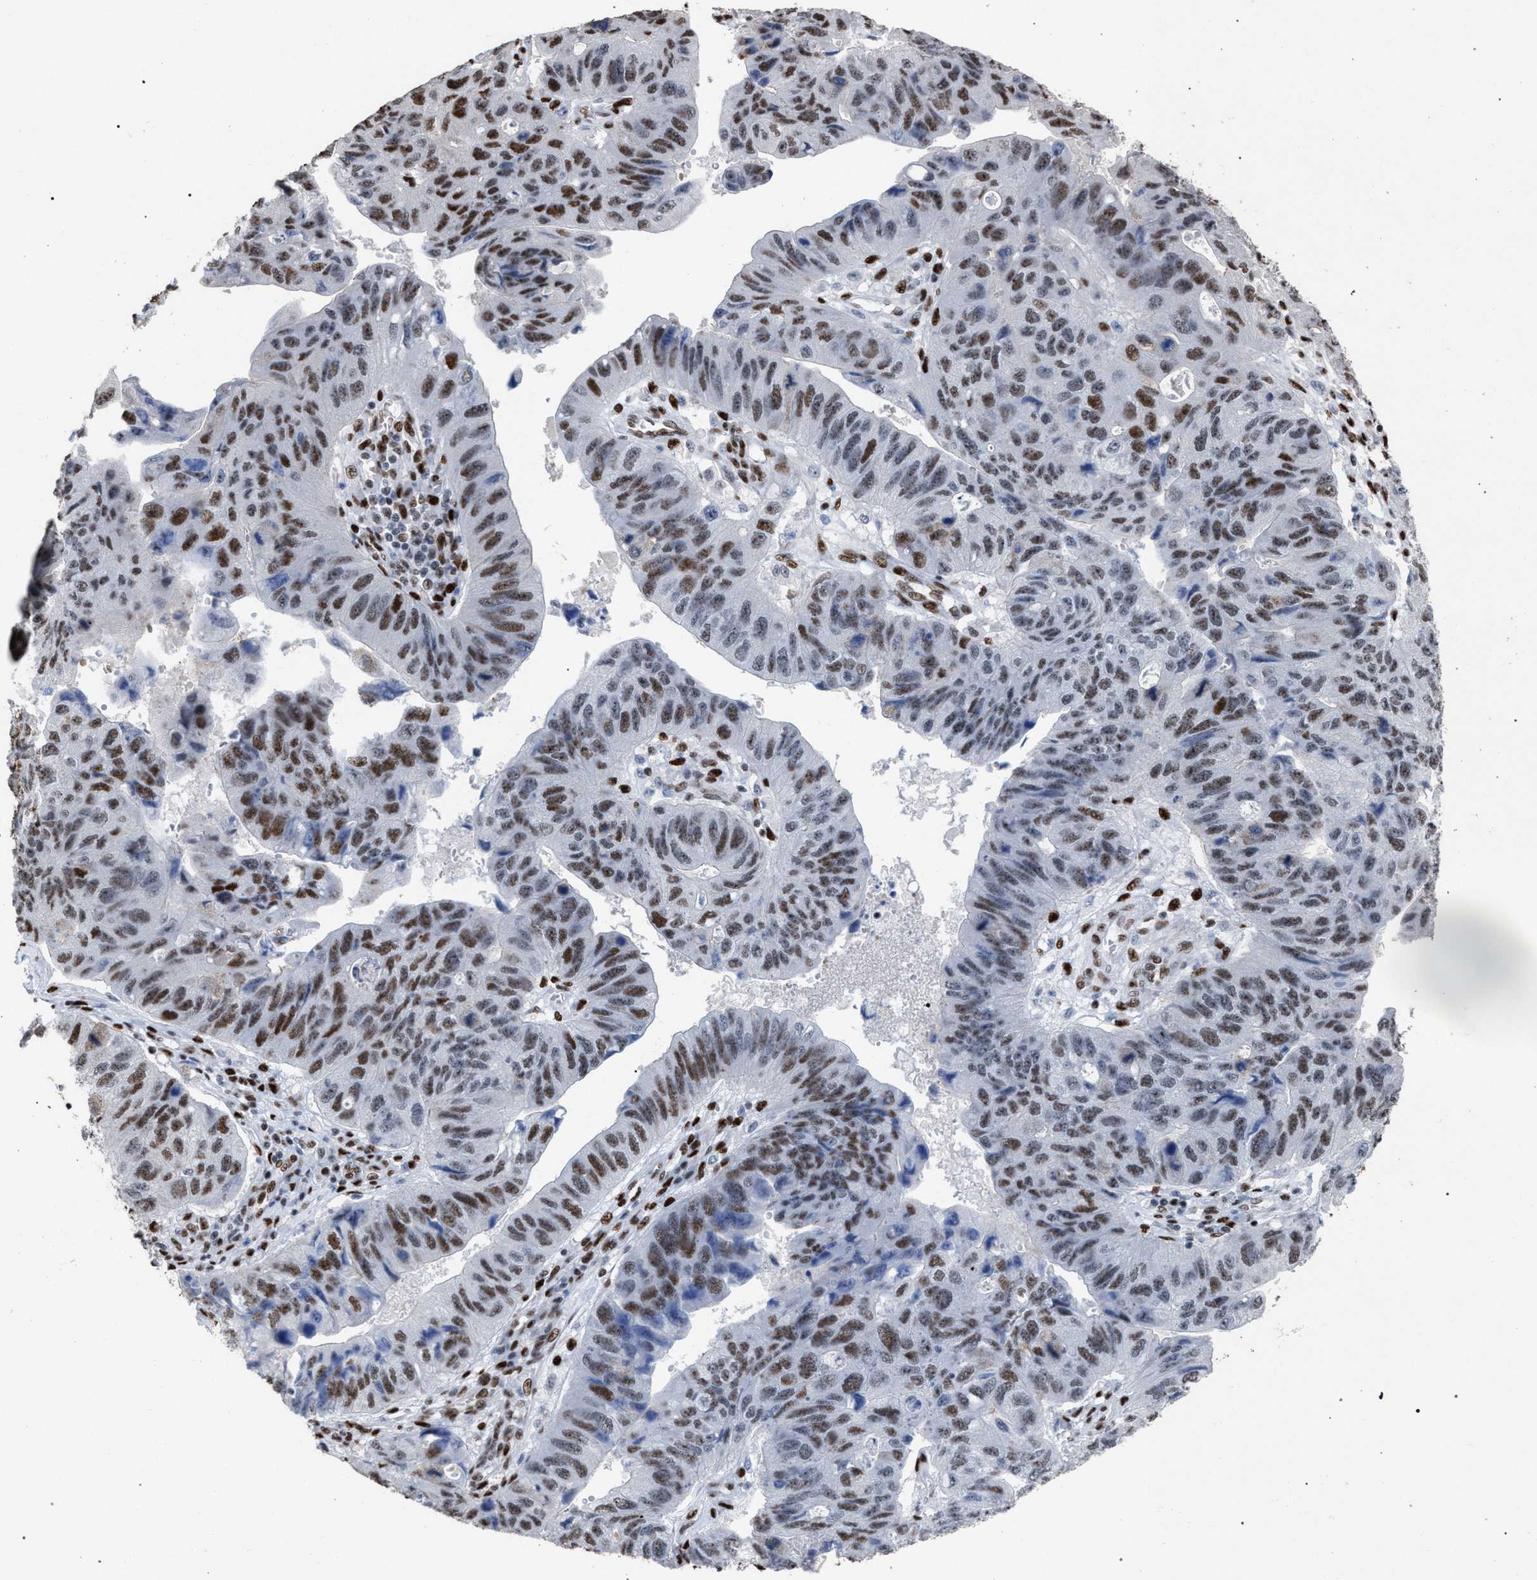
{"staining": {"intensity": "moderate", "quantity": "25%-75%", "location": "nuclear"}, "tissue": "stomach cancer", "cell_type": "Tumor cells", "image_type": "cancer", "snomed": [{"axis": "morphology", "description": "Adenocarcinoma, NOS"}, {"axis": "topography", "description": "Stomach"}], "caption": "Human stomach cancer (adenocarcinoma) stained for a protein (brown) demonstrates moderate nuclear positive positivity in approximately 25%-75% of tumor cells.", "gene": "TP53BP1", "patient": {"sex": "male", "age": 59}}